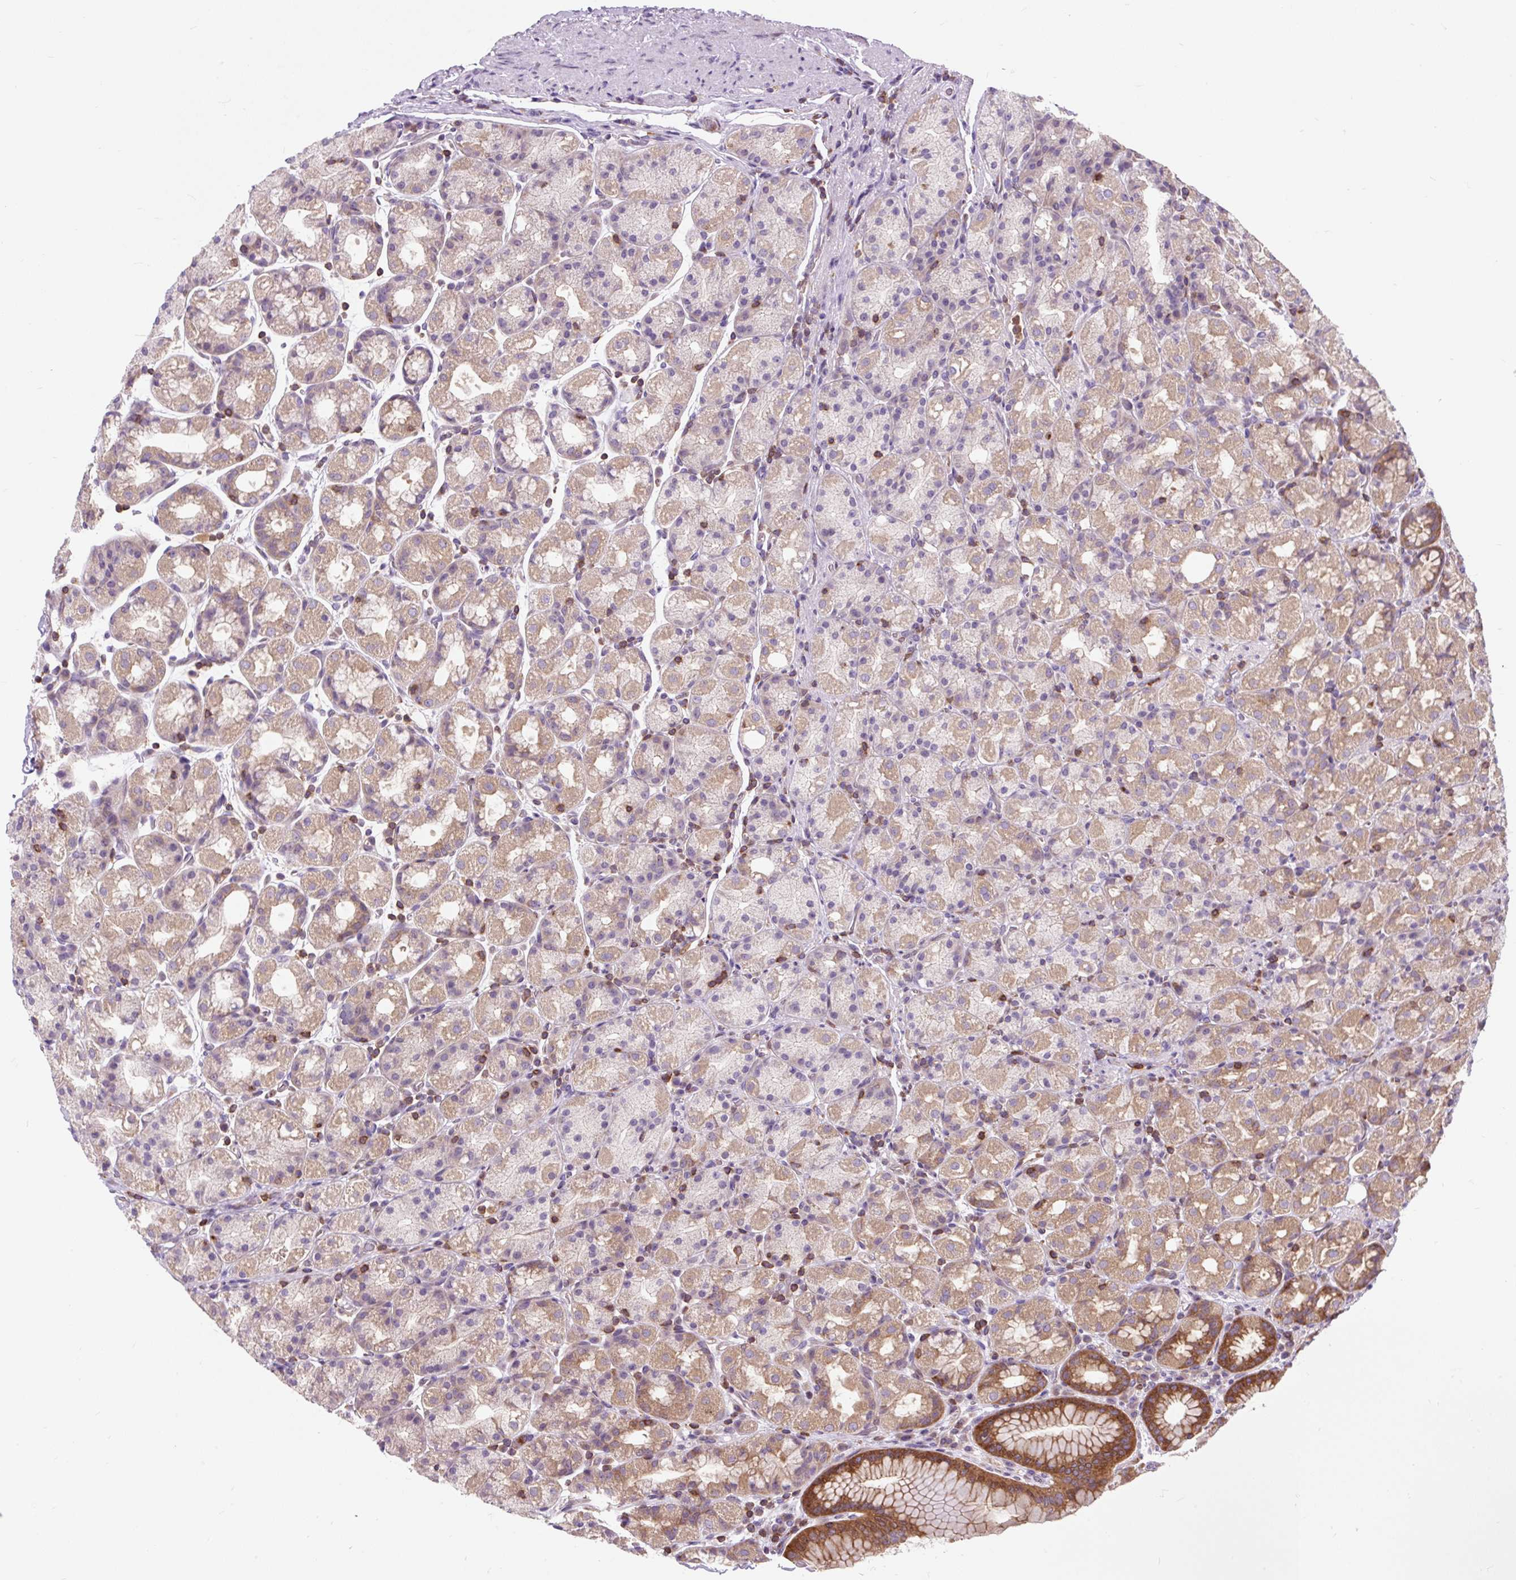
{"staining": {"intensity": "moderate", "quantity": "25%-75%", "location": "cytoplasmic/membranous"}, "tissue": "stomach", "cell_type": "Glandular cells", "image_type": "normal", "snomed": [{"axis": "morphology", "description": "Normal tissue, NOS"}, {"axis": "topography", "description": "Stomach, upper"}, {"axis": "topography", "description": "Stomach"}], "caption": "Human stomach stained with a brown dye reveals moderate cytoplasmic/membranous positive staining in about 25%-75% of glandular cells.", "gene": "CISD3", "patient": {"sex": "male", "age": 68}}